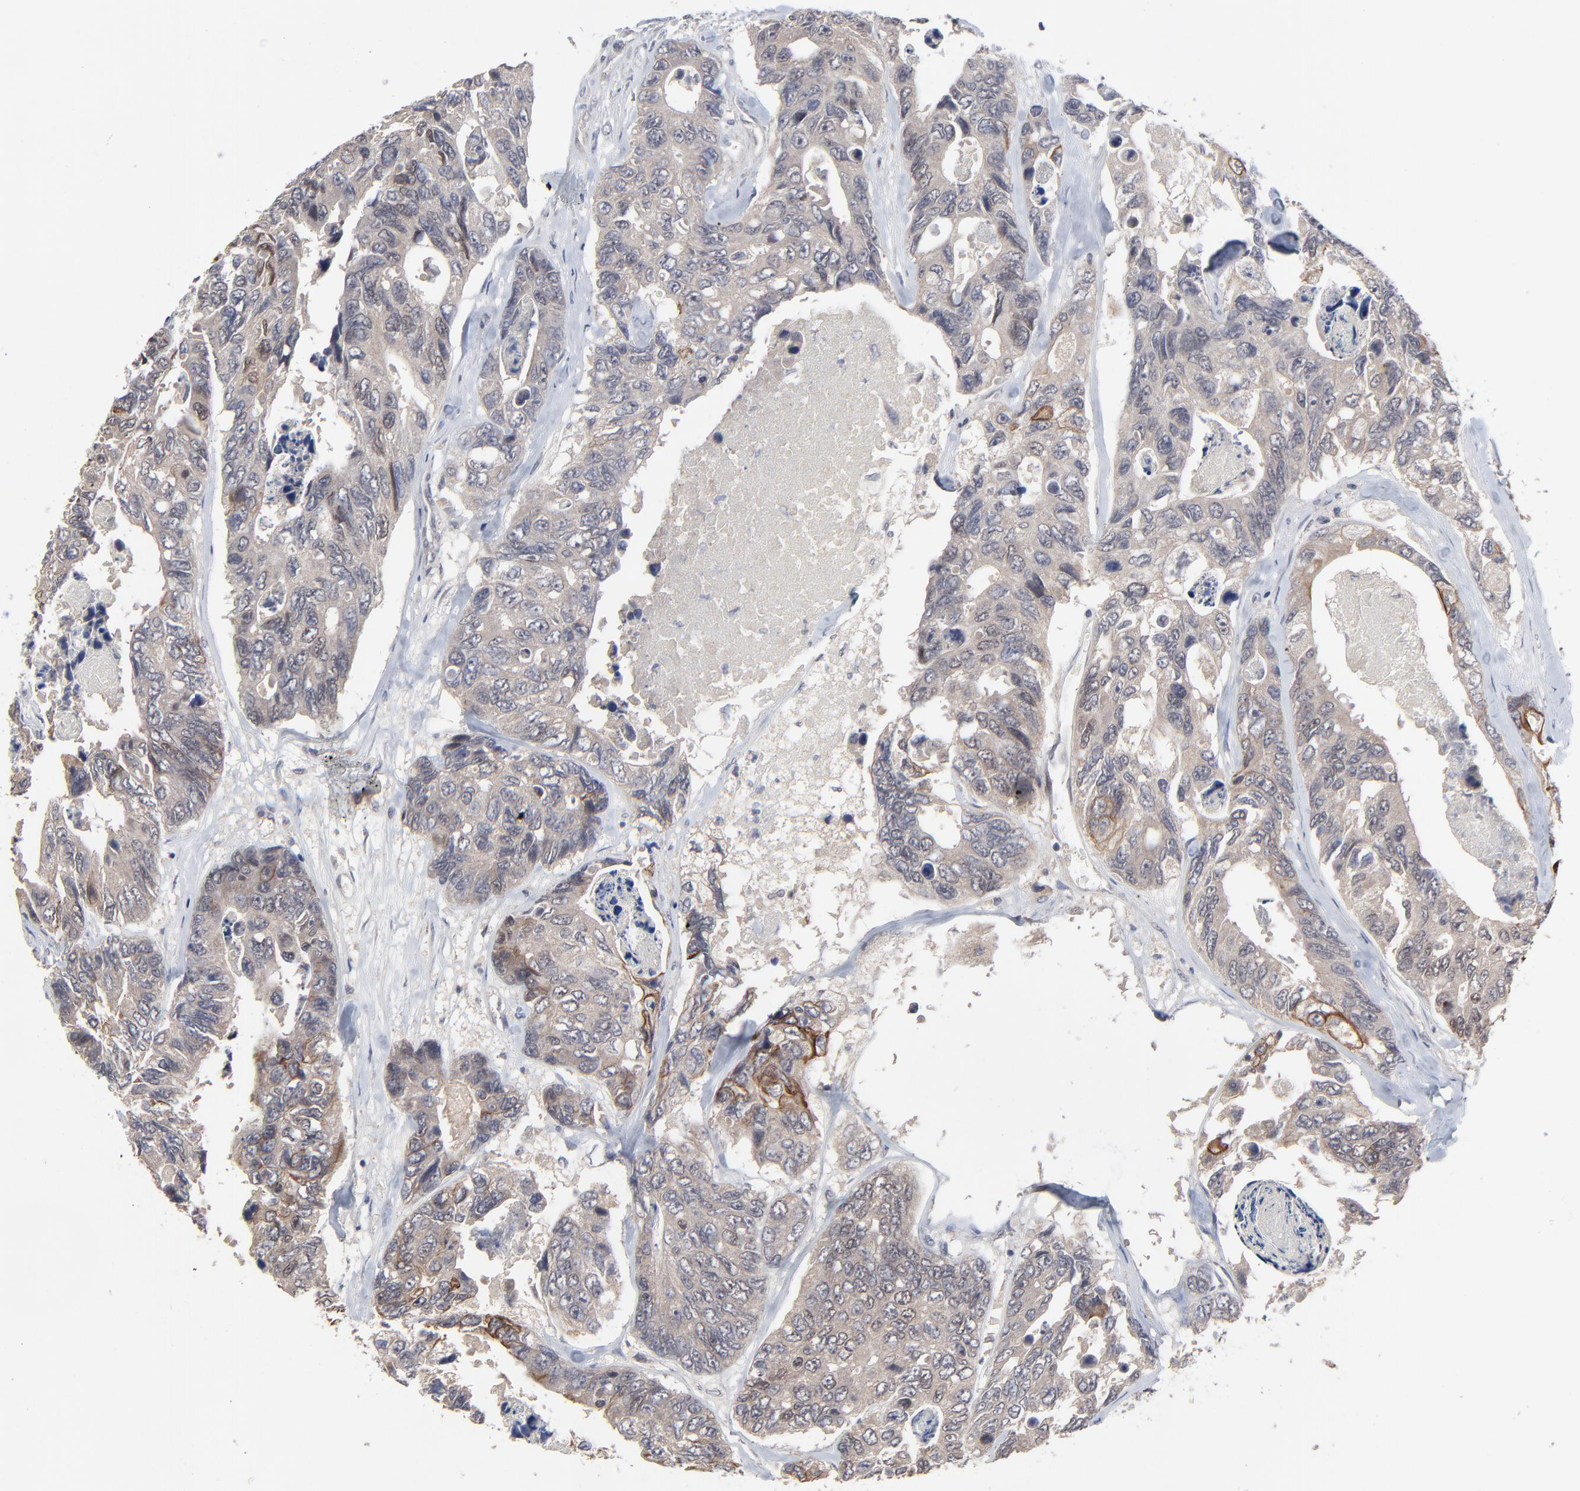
{"staining": {"intensity": "weak", "quantity": ">75%", "location": "cytoplasmic/membranous"}, "tissue": "colorectal cancer", "cell_type": "Tumor cells", "image_type": "cancer", "snomed": [{"axis": "morphology", "description": "Adenocarcinoma, NOS"}, {"axis": "topography", "description": "Colon"}], "caption": "Immunohistochemical staining of human adenocarcinoma (colorectal) reveals low levels of weak cytoplasmic/membranous expression in about >75% of tumor cells. (DAB (3,3'-diaminobenzidine) IHC, brown staining for protein, blue staining for nuclei).", "gene": "FAM199X", "patient": {"sex": "female", "age": 86}}